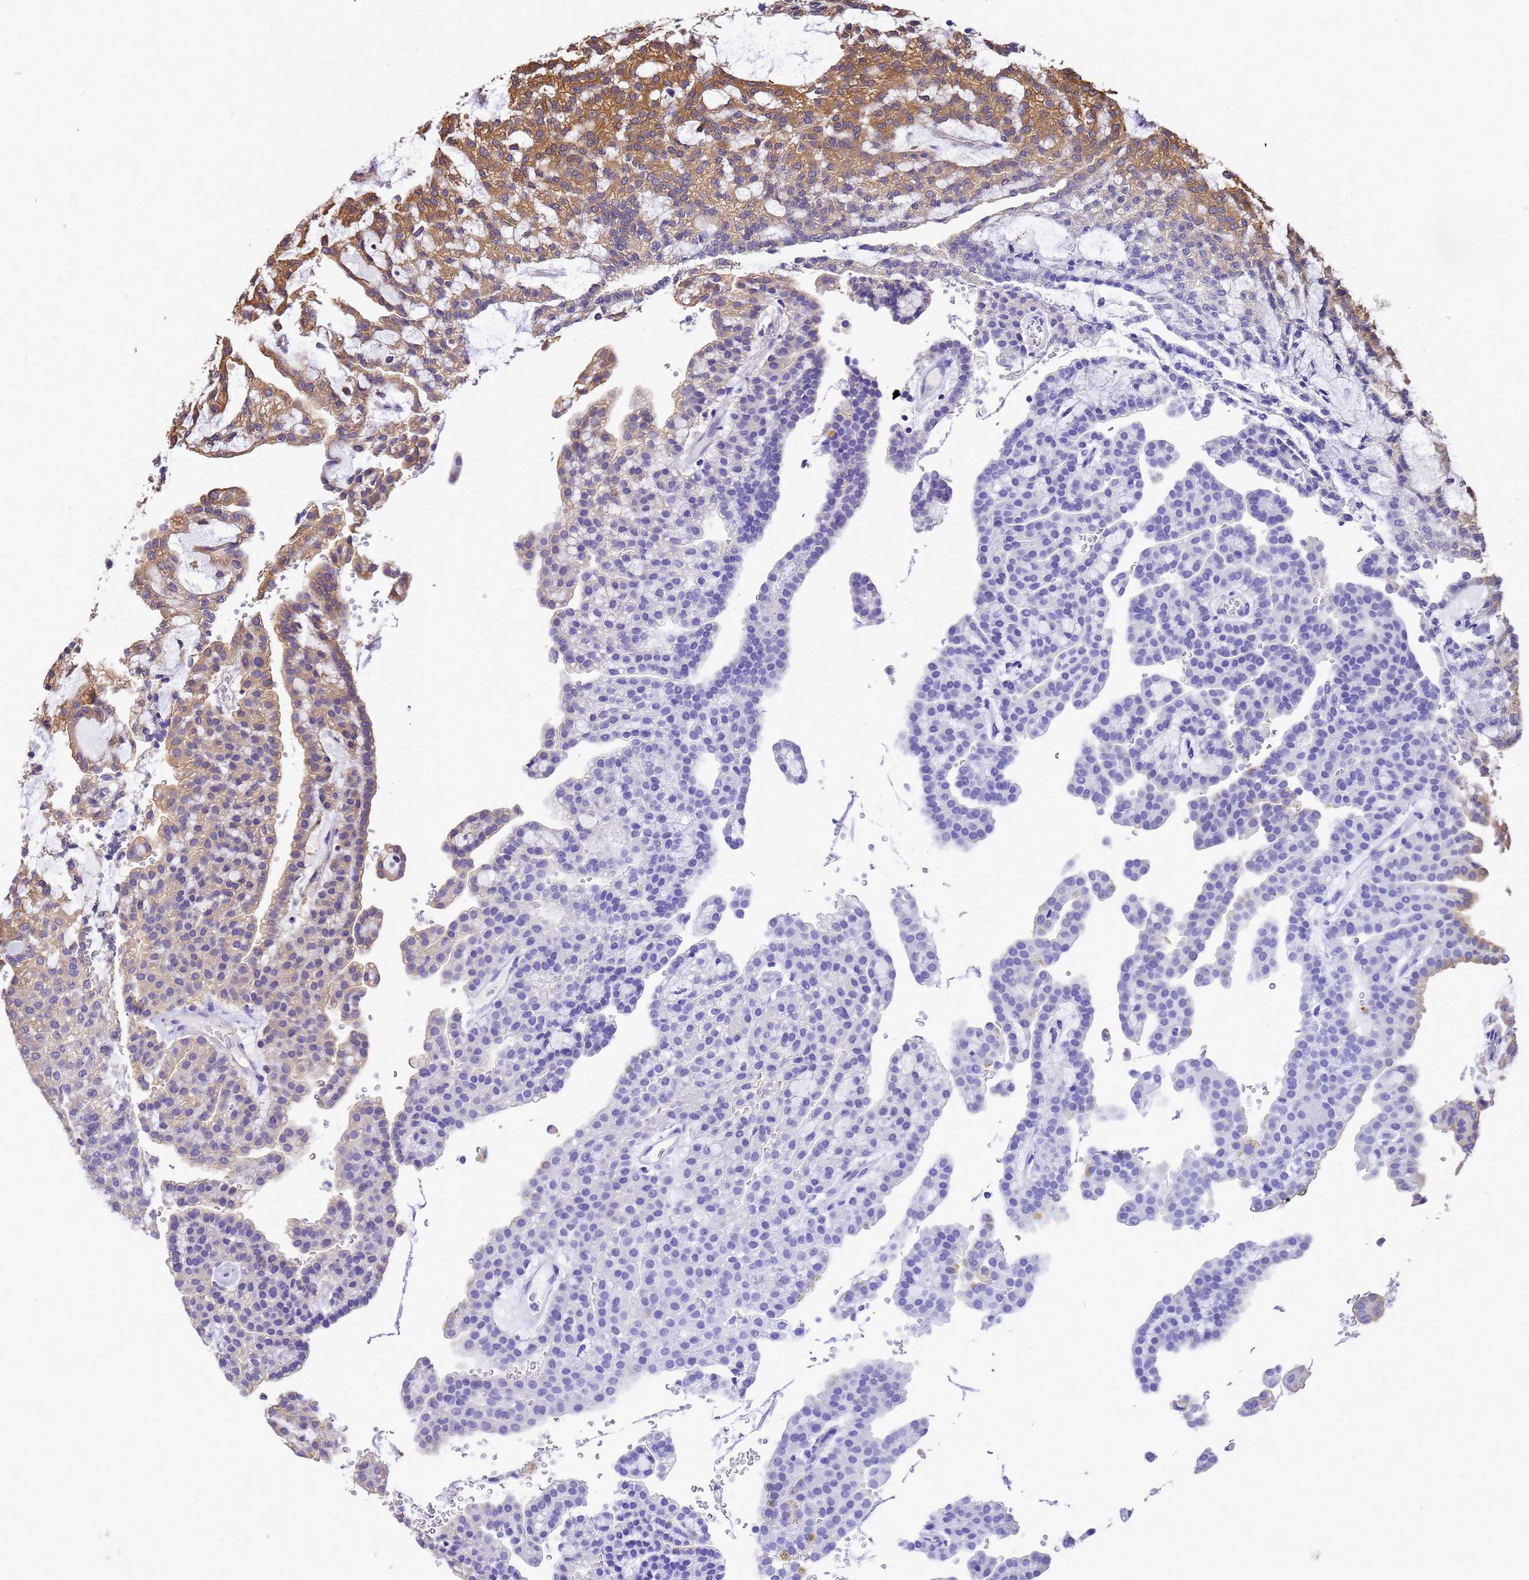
{"staining": {"intensity": "moderate", "quantity": "25%-75%", "location": "cytoplasmic/membranous"}, "tissue": "renal cancer", "cell_type": "Tumor cells", "image_type": "cancer", "snomed": [{"axis": "morphology", "description": "Adenocarcinoma, NOS"}, {"axis": "topography", "description": "Kidney"}], "caption": "Immunohistochemical staining of renal cancer (adenocarcinoma) shows medium levels of moderate cytoplasmic/membranous protein positivity in approximately 25%-75% of tumor cells. The staining was performed using DAB (3,3'-diaminobenzidine), with brown indicating positive protein expression. Nuclei are stained blue with hematoxylin.", "gene": "GID4", "patient": {"sex": "male", "age": 63}}